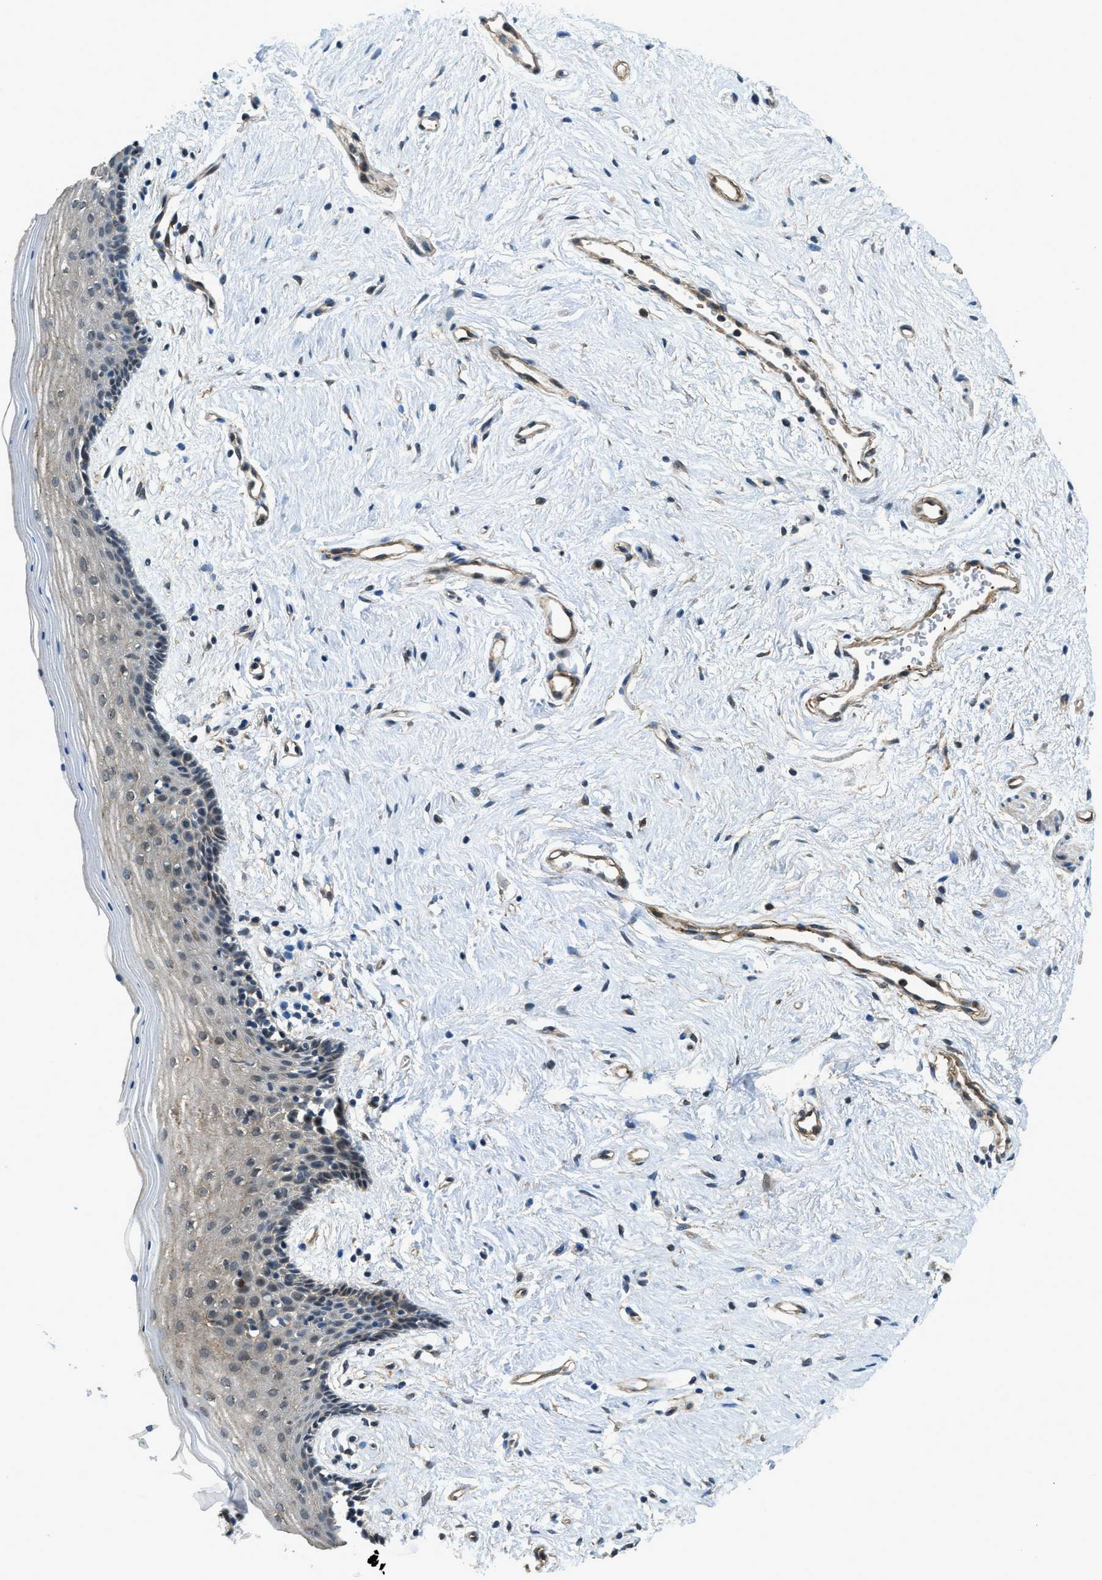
{"staining": {"intensity": "weak", "quantity": "25%-75%", "location": "cytoplasmic/membranous"}, "tissue": "vagina", "cell_type": "Squamous epithelial cells", "image_type": "normal", "snomed": [{"axis": "morphology", "description": "Normal tissue, NOS"}, {"axis": "topography", "description": "Vagina"}], "caption": "Brown immunohistochemical staining in benign vagina shows weak cytoplasmic/membranous staining in approximately 25%-75% of squamous epithelial cells. The staining was performed using DAB, with brown indicating positive protein expression. Nuclei are stained blue with hematoxylin.", "gene": "CGN", "patient": {"sex": "female", "age": 44}}